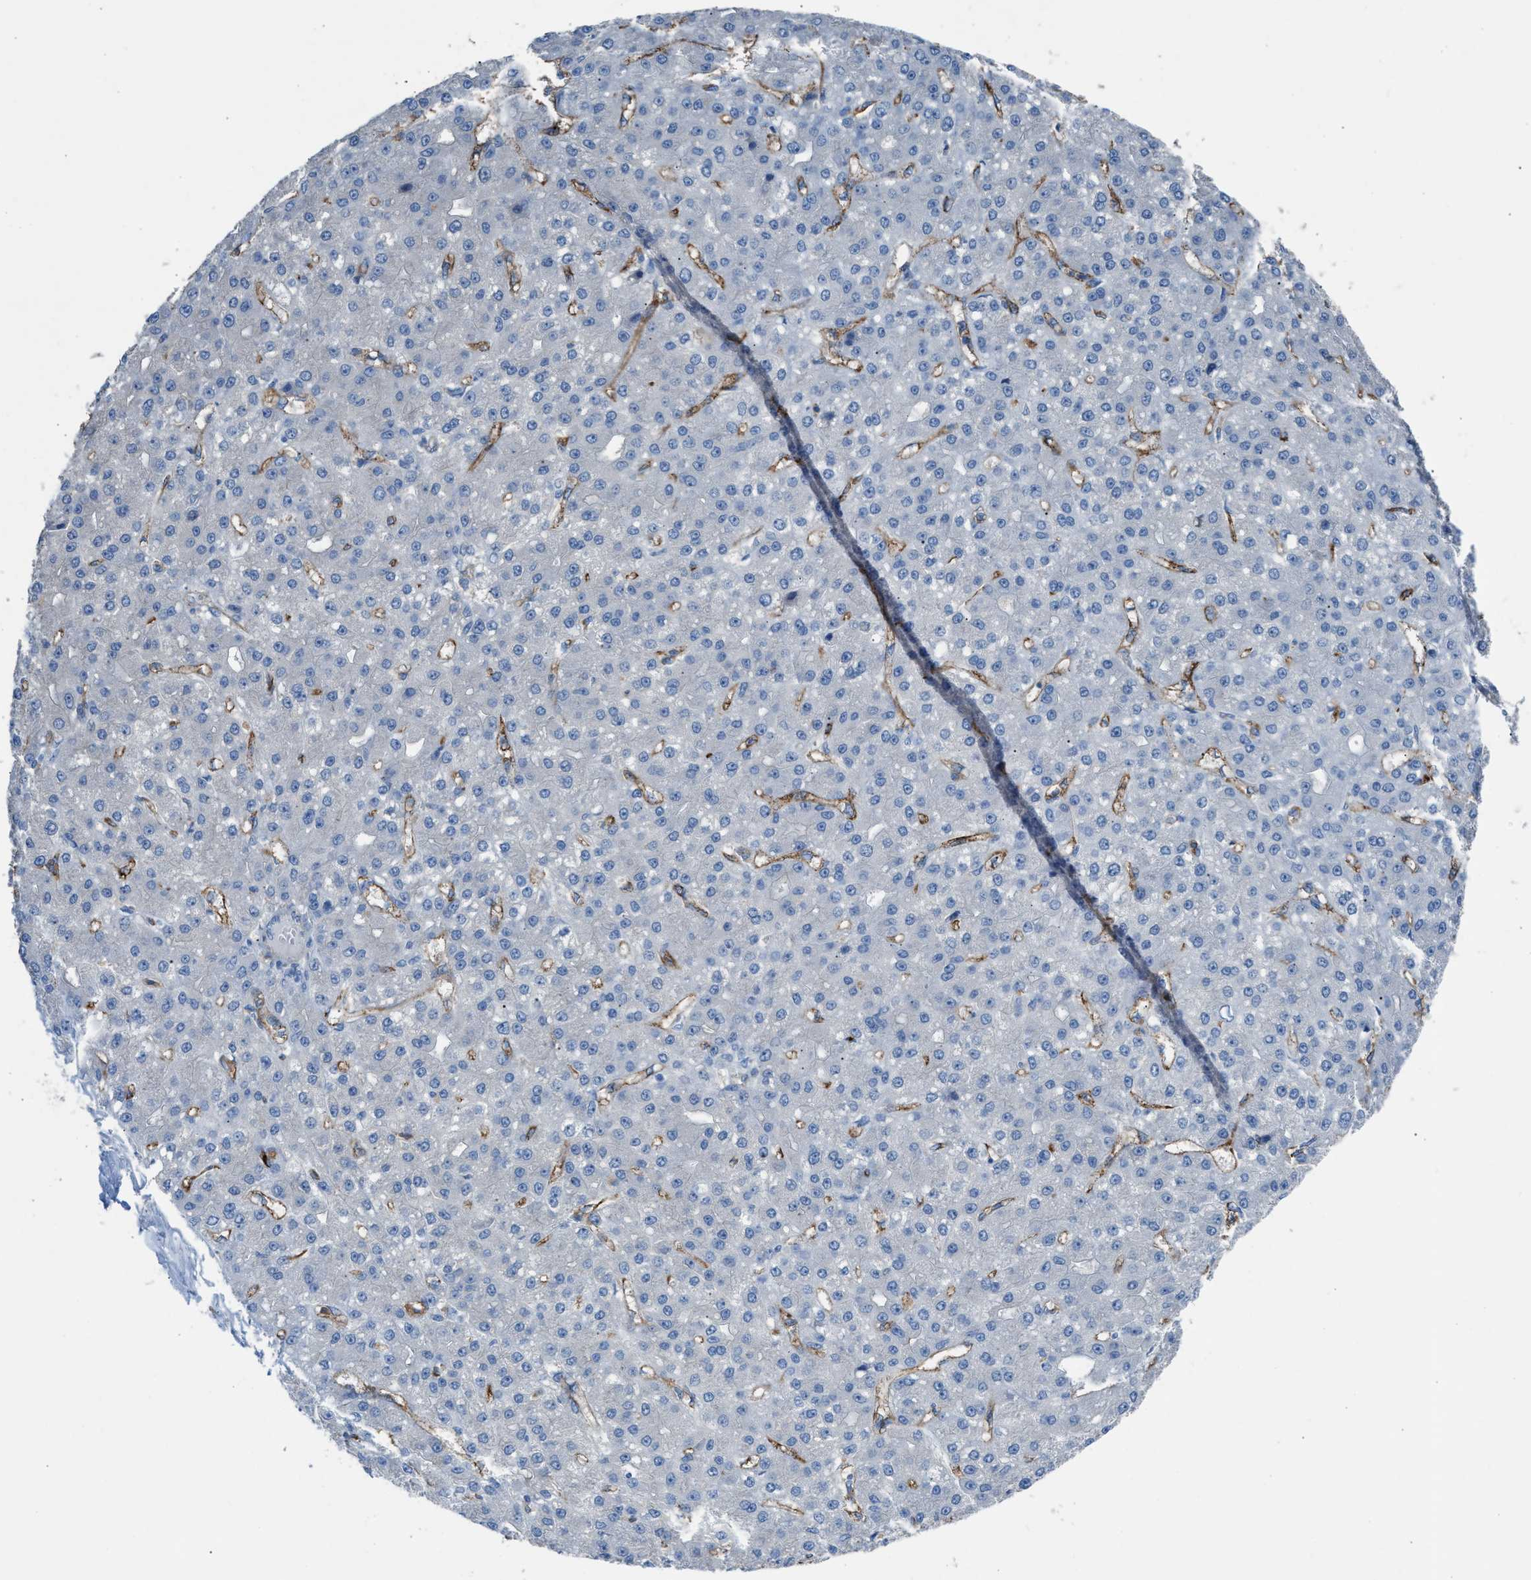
{"staining": {"intensity": "negative", "quantity": "none", "location": "none"}, "tissue": "liver cancer", "cell_type": "Tumor cells", "image_type": "cancer", "snomed": [{"axis": "morphology", "description": "Carcinoma, Hepatocellular, NOS"}, {"axis": "topography", "description": "Liver"}], "caption": "Tumor cells are negative for protein expression in human liver cancer.", "gene": "DYSF", "patient": {"sex": "male", "age": 67}}